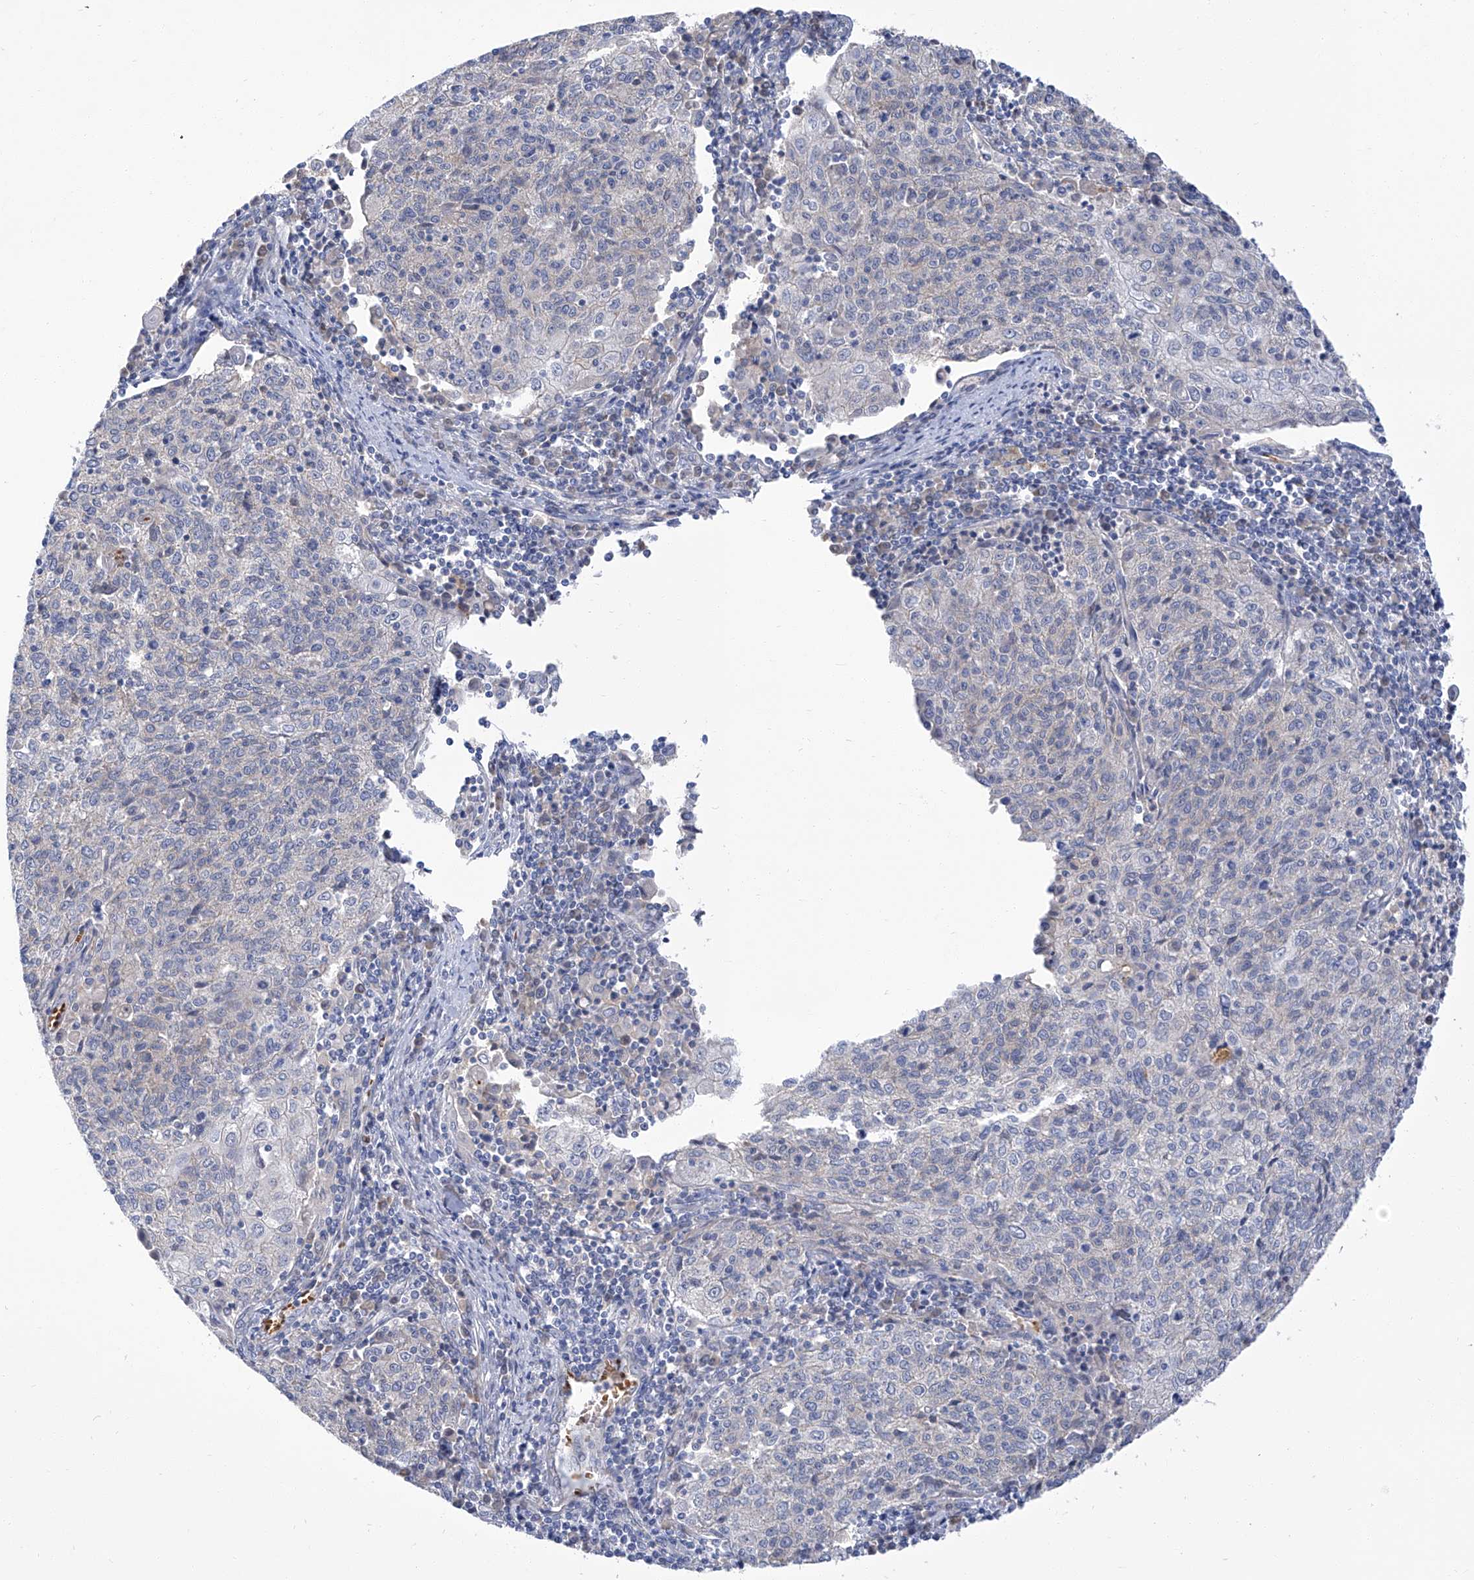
{"staining": {"intensity": "negative", "quantity": "none", "location": "none"}, "tissue": "cervical cancer", "cell_type": "Tumor cells", "image_type": "cancer", "snomed": [{"axis": "morphology", "description": "Squamous cell carcinoma, NOS"}, {"axis": "topography", "description": "Cervix"}], "caption": "There is no significant expression in tumor cells of cervical cancer (squamous cell carcinoma). (Brightfield microscopy of DAB IHC at high magnification).", "gene": "PARD3", "patient": {"sex": "female", "age": 48}}